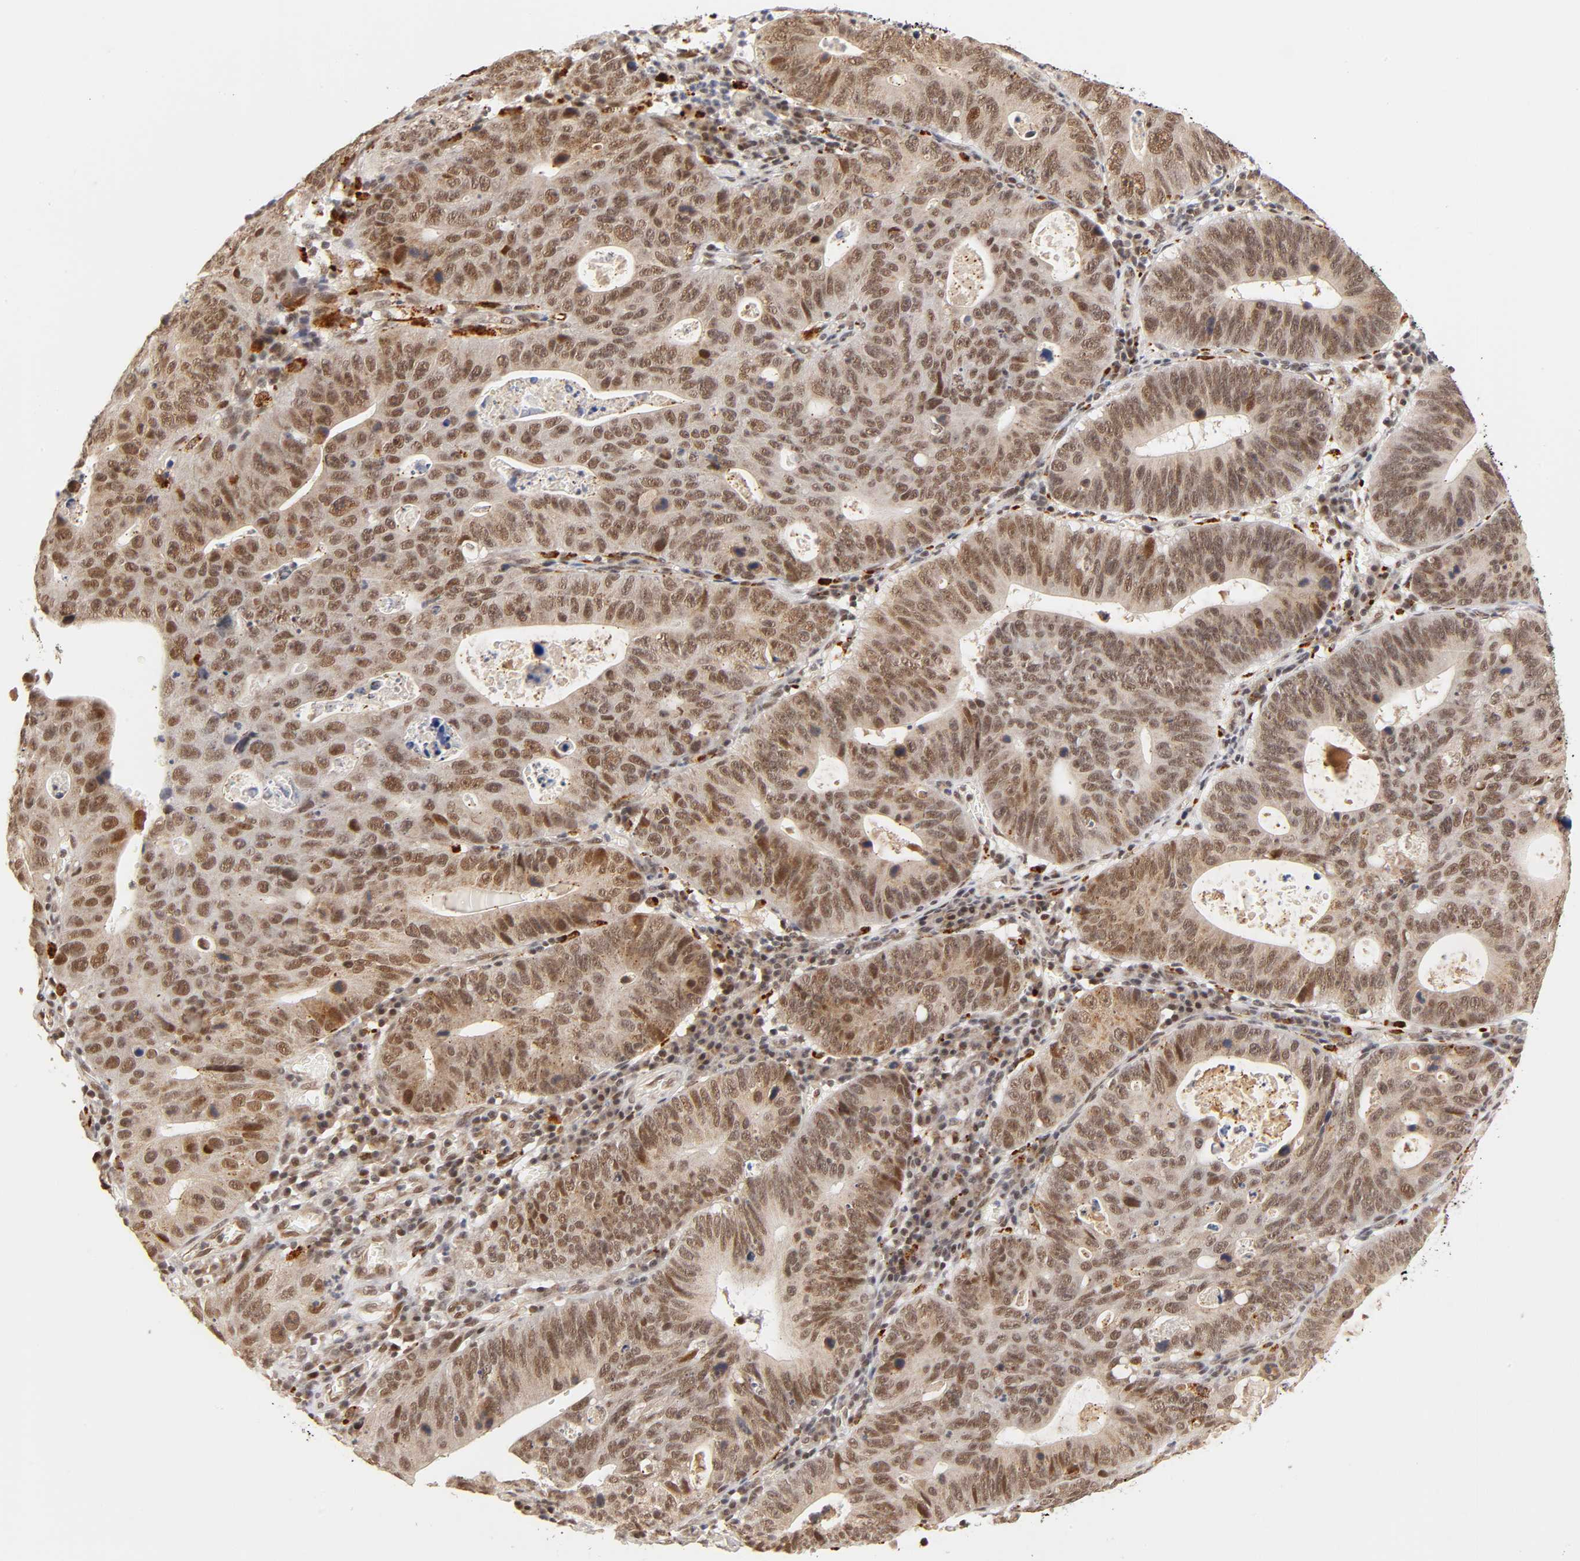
{"staining": {"intensity": "moderate", "quantity": ">75%", "location": "cytoplasmic/membranous,nuclear"}, "tissue": "stomach cancer", "cell_type": "Tumor cells", "image_type": "cancer", "snomed": [{"axis": "morphology", "description": "Adenocarcinoma, NOS"}, {"axis": "topography", "description": "Stomach"}], "caption": "The immunohistochemical stain shows moderate cytoplasmic/membranous and nuclear positivity in tumor cells of stomach adenocarcinoma tissue.", "gene": "TAF10", "patient": {"sex": "male", "age": 59}}